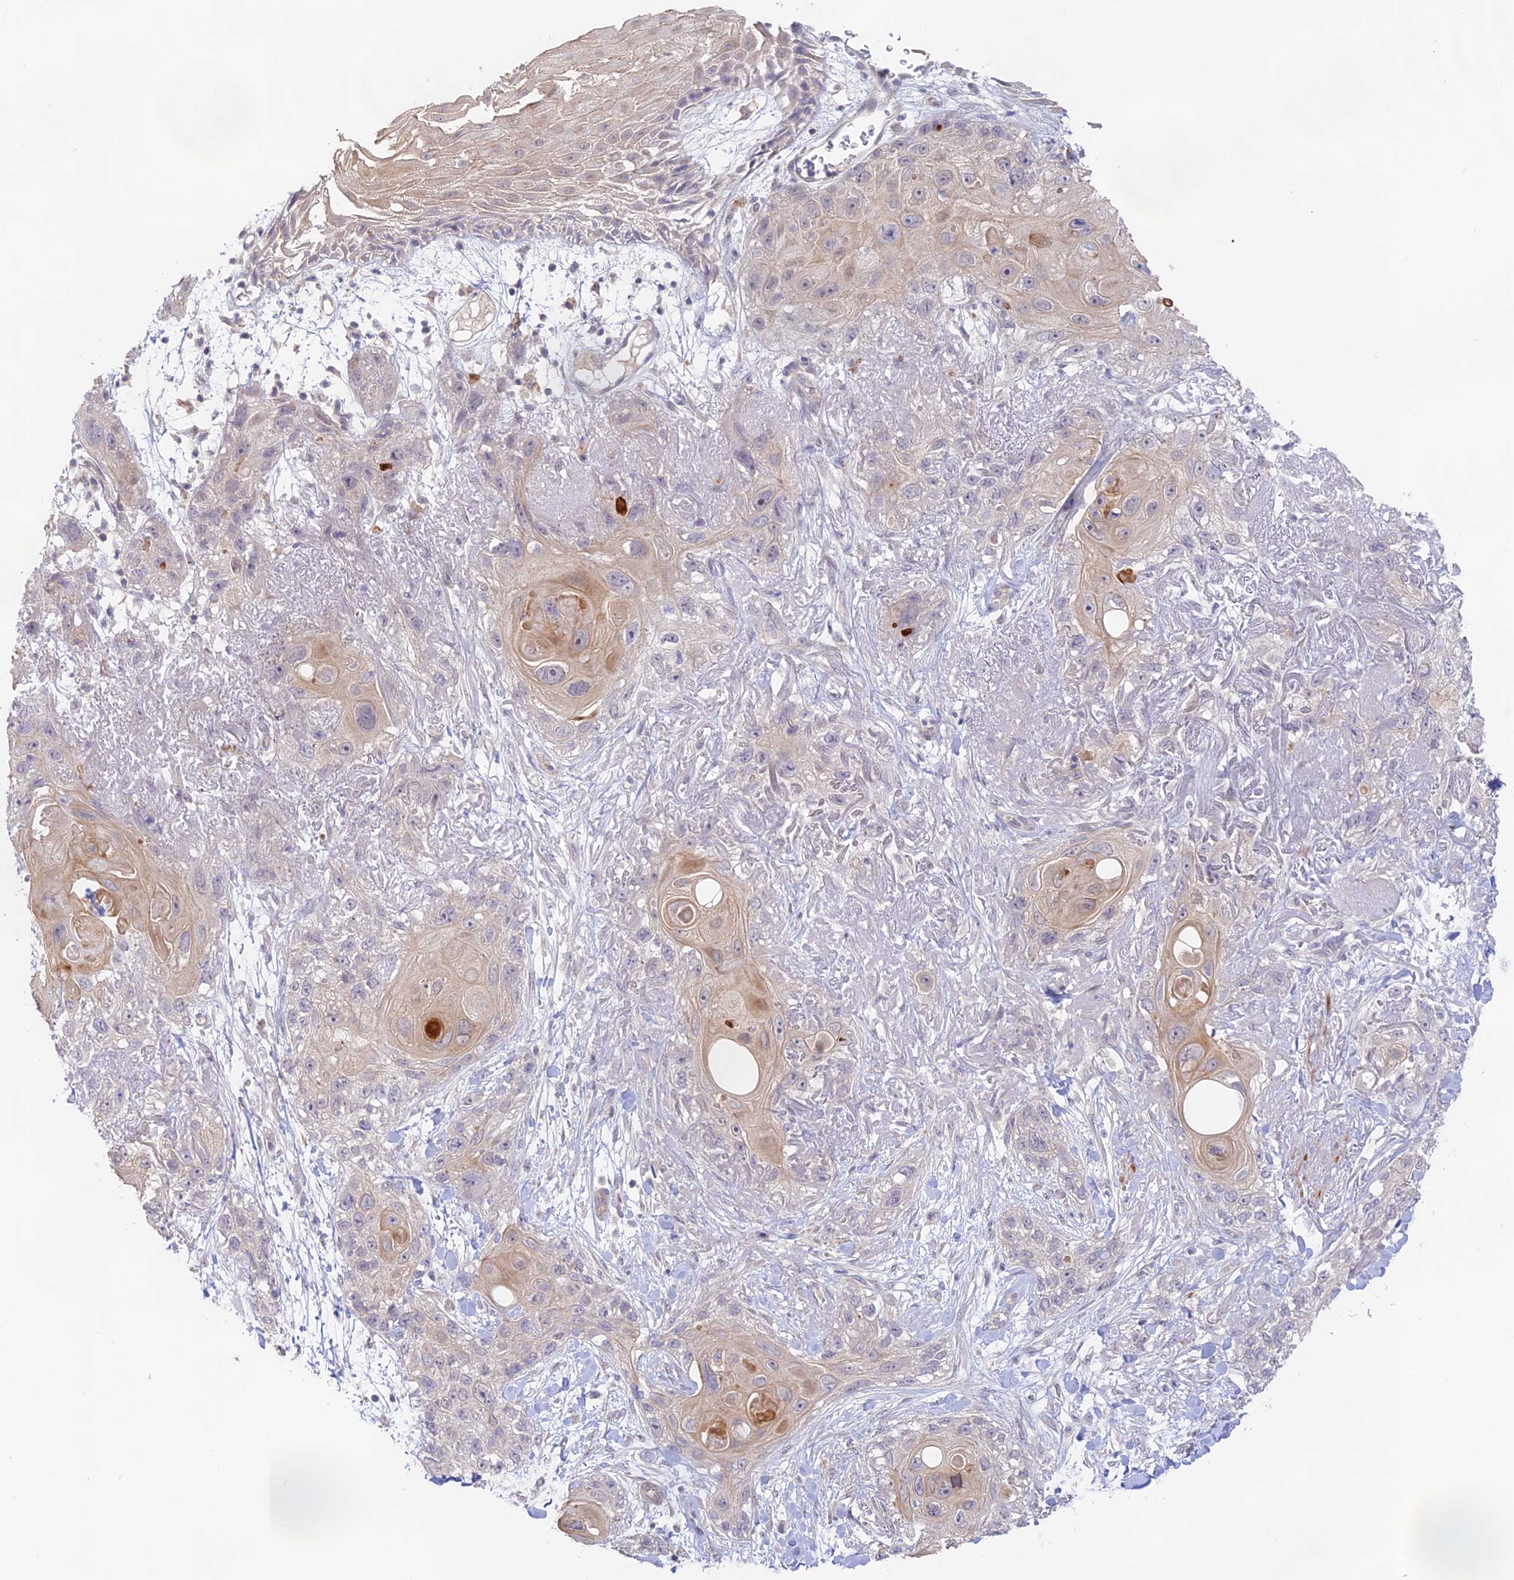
{"staining": {"intensity": "weak", "quantity": "25%-75%", "location": "cytoplasmic/membranous"}, "tissue": "skin cancer", "cell_type": "Tumor cells", "image_type": "cancer", "snomed": [{"axis": "morphology", "description": "Normal tissue, NOS"}, {"axis": "morphology", "description": "Squamous cell carcinoma, NOS"}, {"axis": "topography", "description": "Skin"}], "caption": "Weak cytoplasmic/membranous expression for a protein is present in about 25%-75% of tumor cells of squamous cell carcinoma (skin) using immunohistochemistry (IHC).", "gene": "CAMSAP3", "patient": {"sex": "male", "age": 72}}